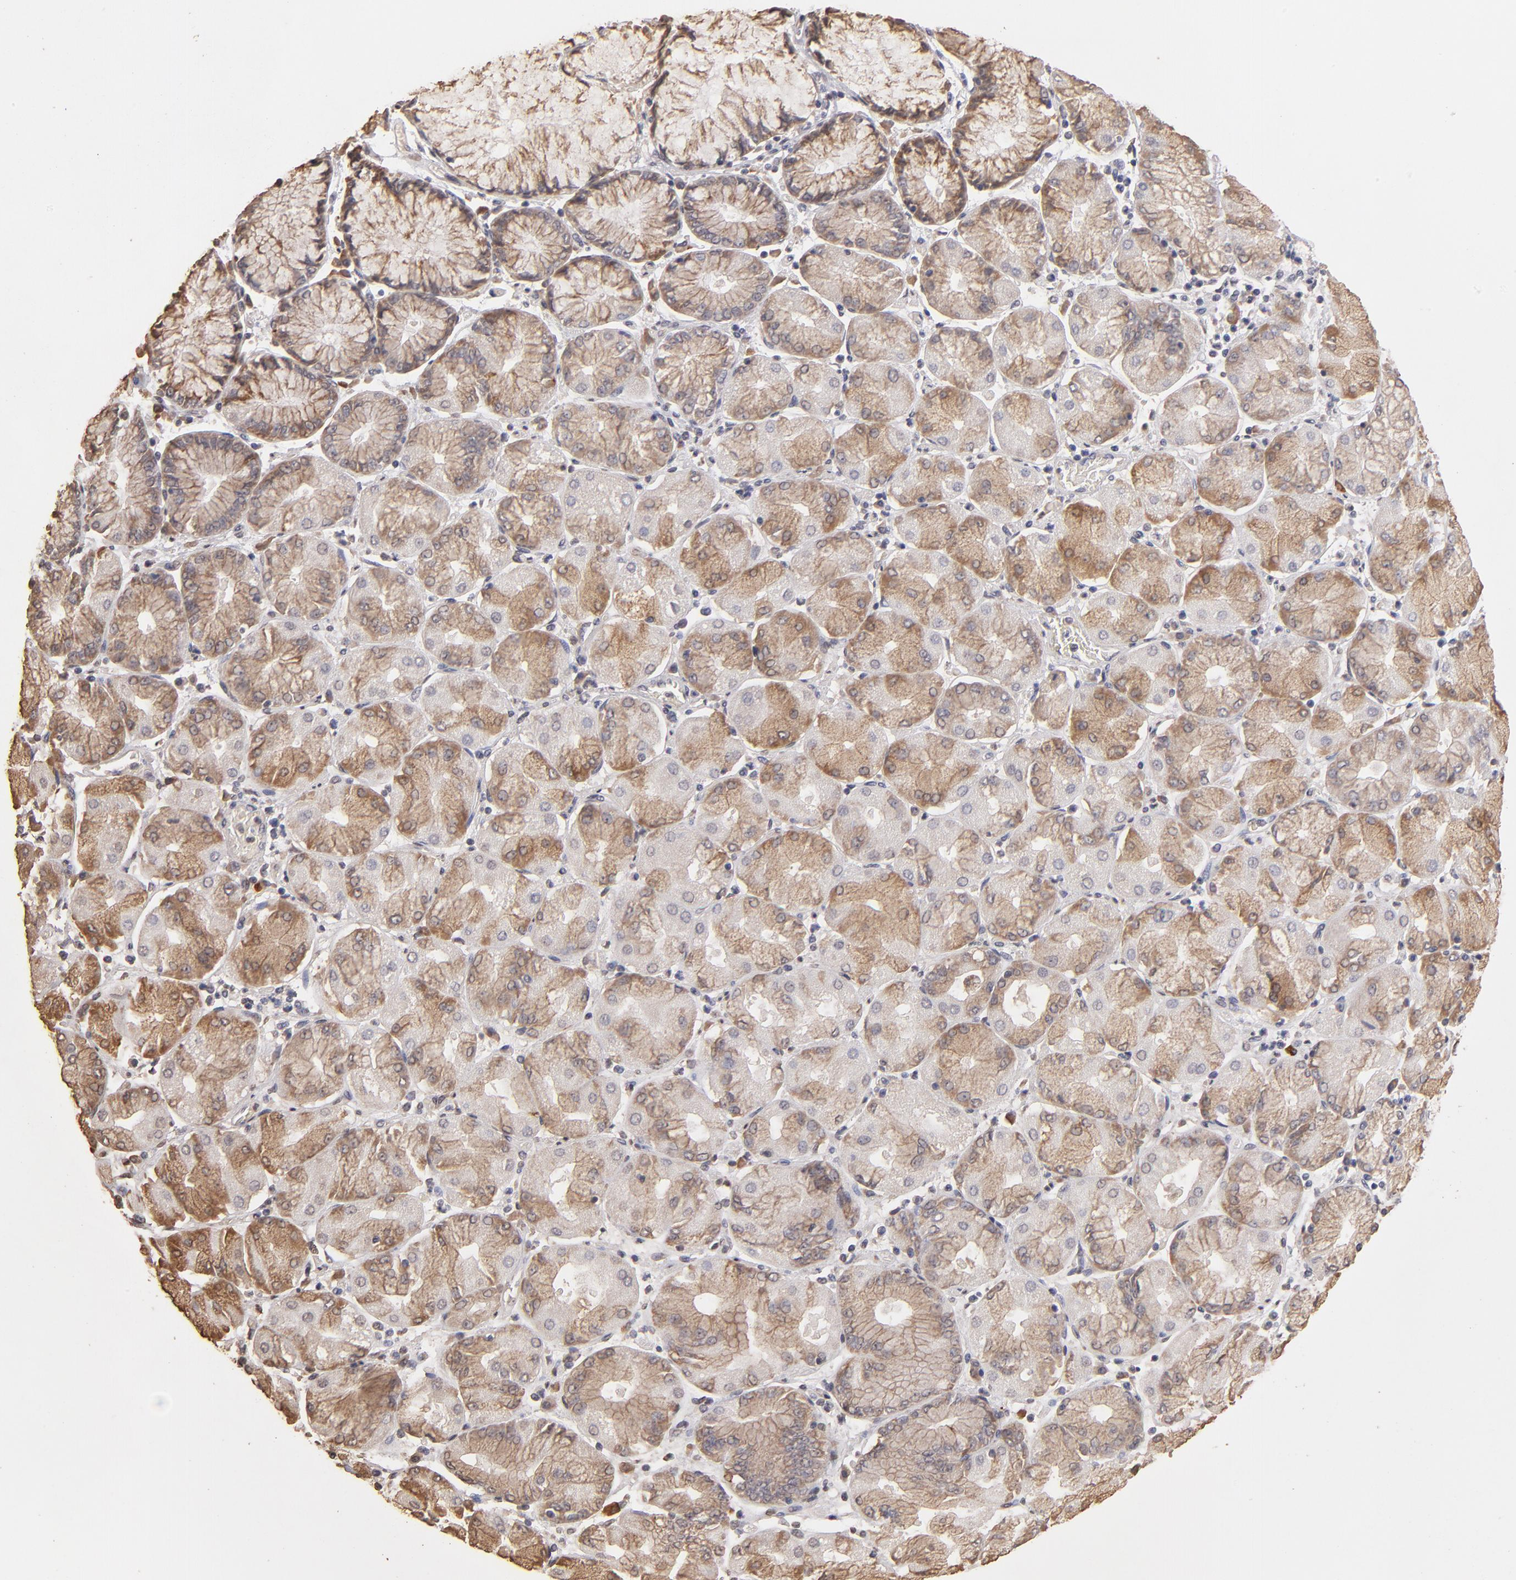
{"staining": {"intensity": "moderate", "quantity": ">75%", "location": "cytoplasmic/membranous"}, "tissue": "stomach cancer", "cell_type": "Tumor cells", "image_type": "cancer", "snomed": [{"axis": "morphology", "description": "Normal tissue, NOS"}, {"axis": "morphology", "description": "Adenocarcinoma, NOS"}, {"axis": "topography", "description": "Stomach, upper"}, {"axis": "topography", "description": "Stomach"}], "caption": "Immunohistochemistry (IHC) image of neoplastic tissue: stomach cancer (adenocarcinoma) stained using immunohistochemistry (IHC) demonstrates medium levels of moderate protein expression localized specifically in the cytoplasmic/membranous of tumor cells, appearing as a cytoplasmic/membranous brown color.", "gene": "OPHN1", "patient": {"sex": "male", "age": 59}}